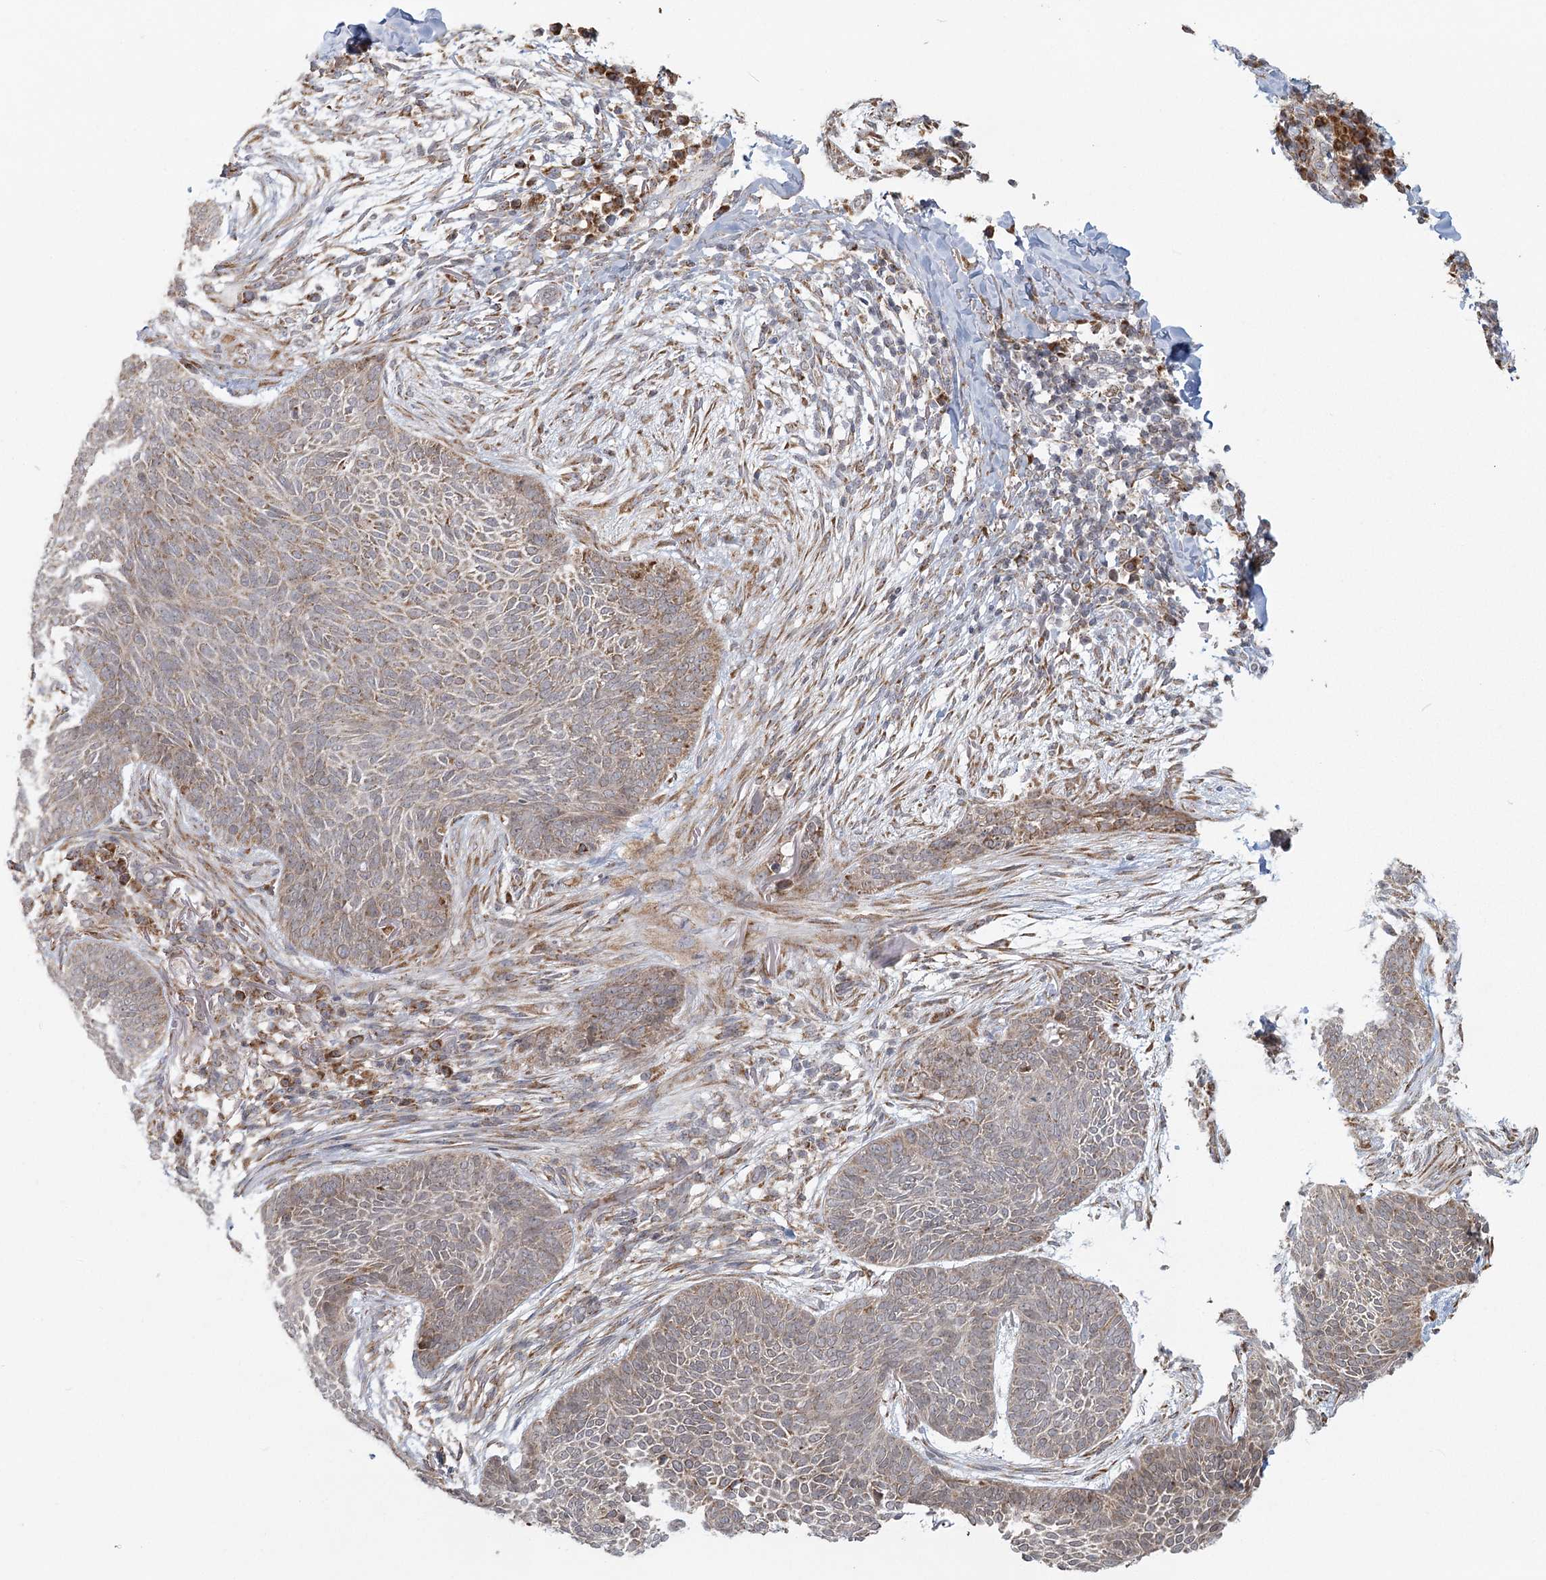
{"staining": {"intensity": "weak", "quantity": ">75%", "location": "cytoplasmic/membranous"}, "tissue": "skin cancer", "cell_type": "Tumor cells", "image_type": "cancer", "snomed": [{"axis": "morphology", "description": "Basal cell carcinoma"}, {"axis": "topography", "description": "Skin"}], "caption": "Immunohistochemical staining of basal cell carcinoma (skin) demonstrates low levels of weak cytoplasmic/membranous expression in about >75% of tumor cells.", "gene": "LACTB", "patient": {"sex": "male", "age": 85}}